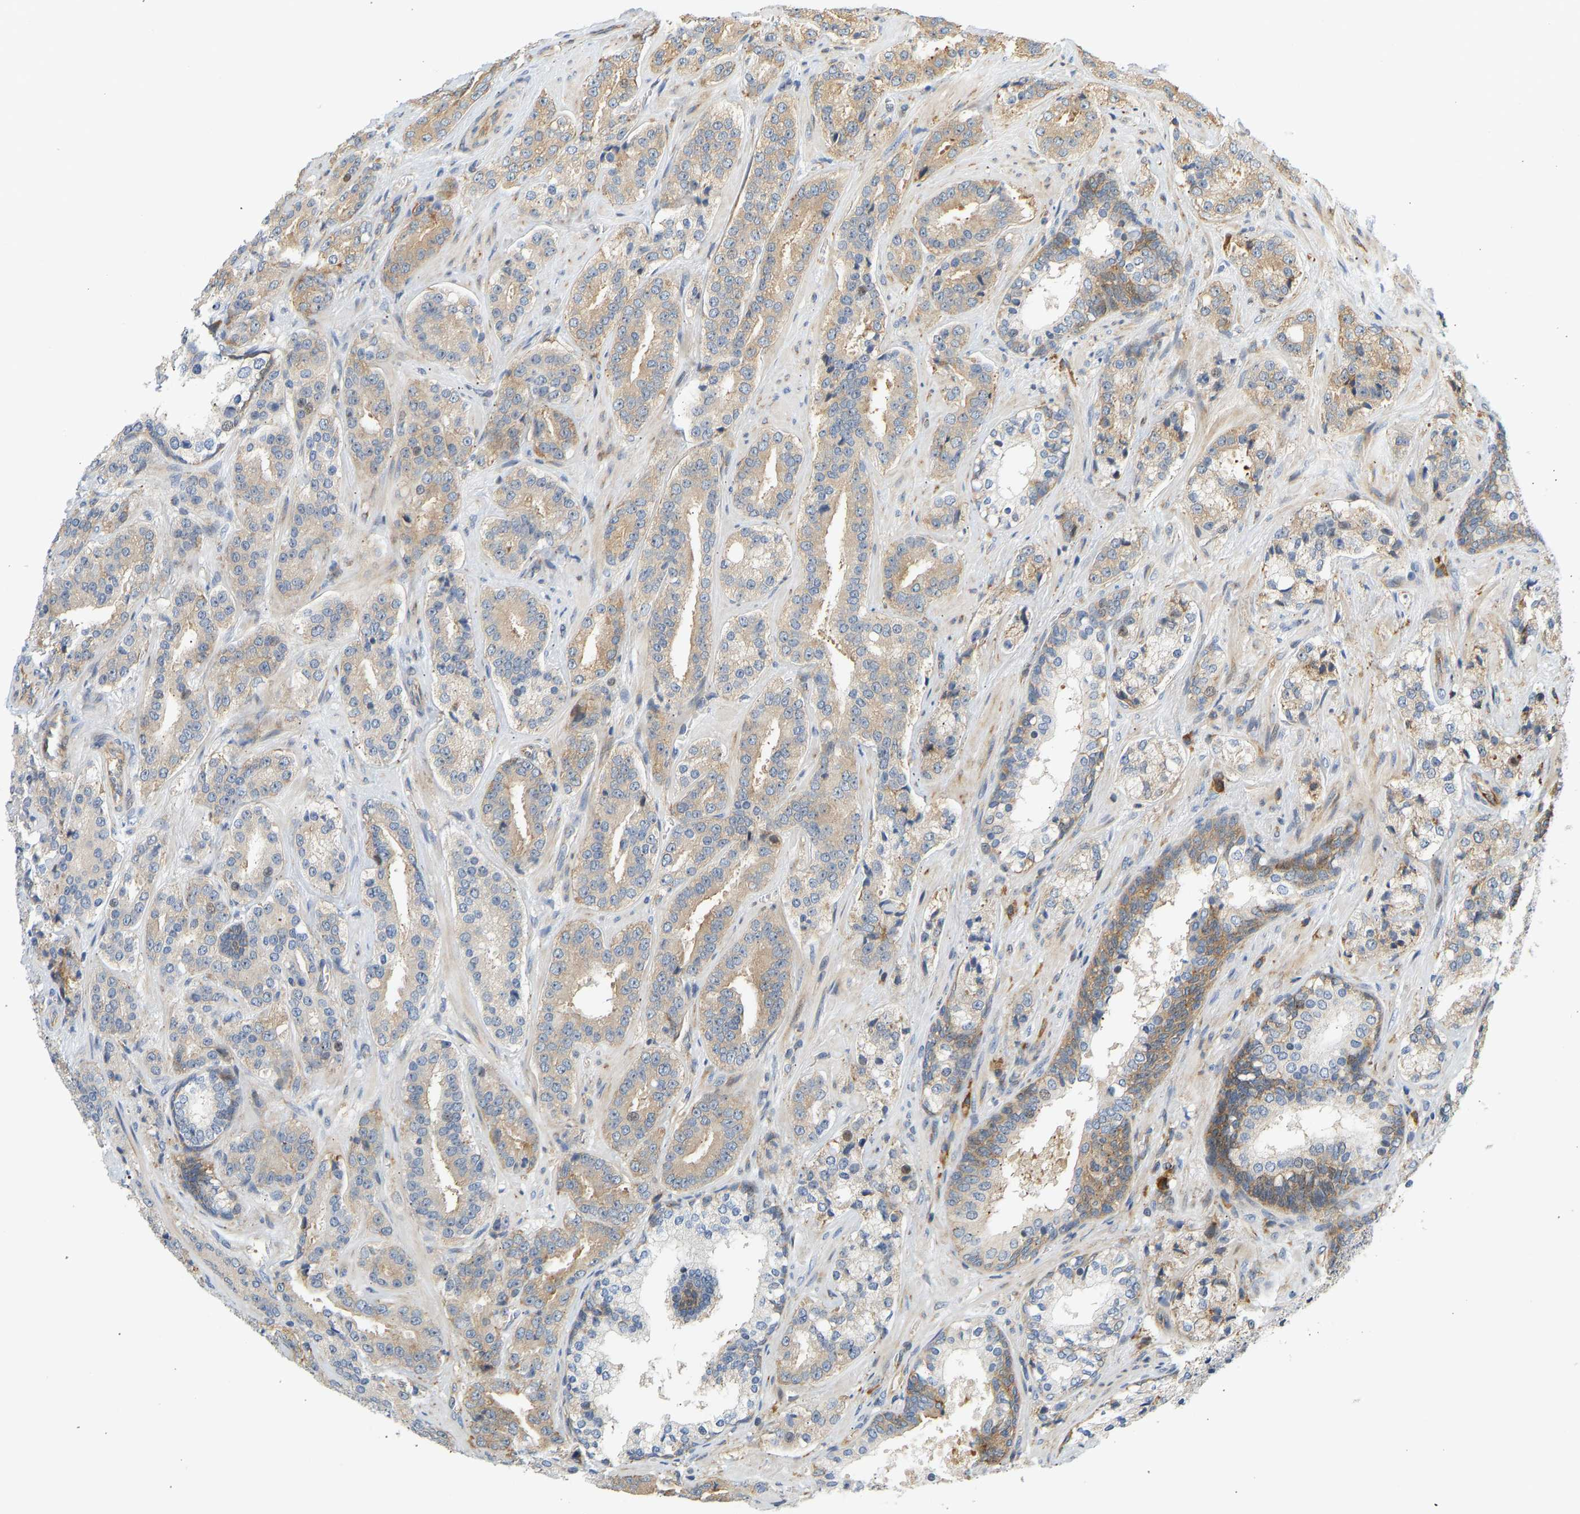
{"staining": {"intensity": "moderate", "quantity": ">75%", "location": "cytoplasmic/membranous"}, "tissue": "prostate cancer", "cell_type": "Tumor cells", "image_type": "cancer", "snomed": [{"axis": "morphology", "description": "Adenocarcinoma, High grade"}, {"axis": "topography", "description": "Prostate"}], "caption": "High-power microscopy captured an IHC histopathology image of prostate cancer, revealing moderate cytoplasmic/membranous positivity in about >75% of tumor cells.", "gene": "RPS14", "patient": {"sex": "male", "age": 60}}